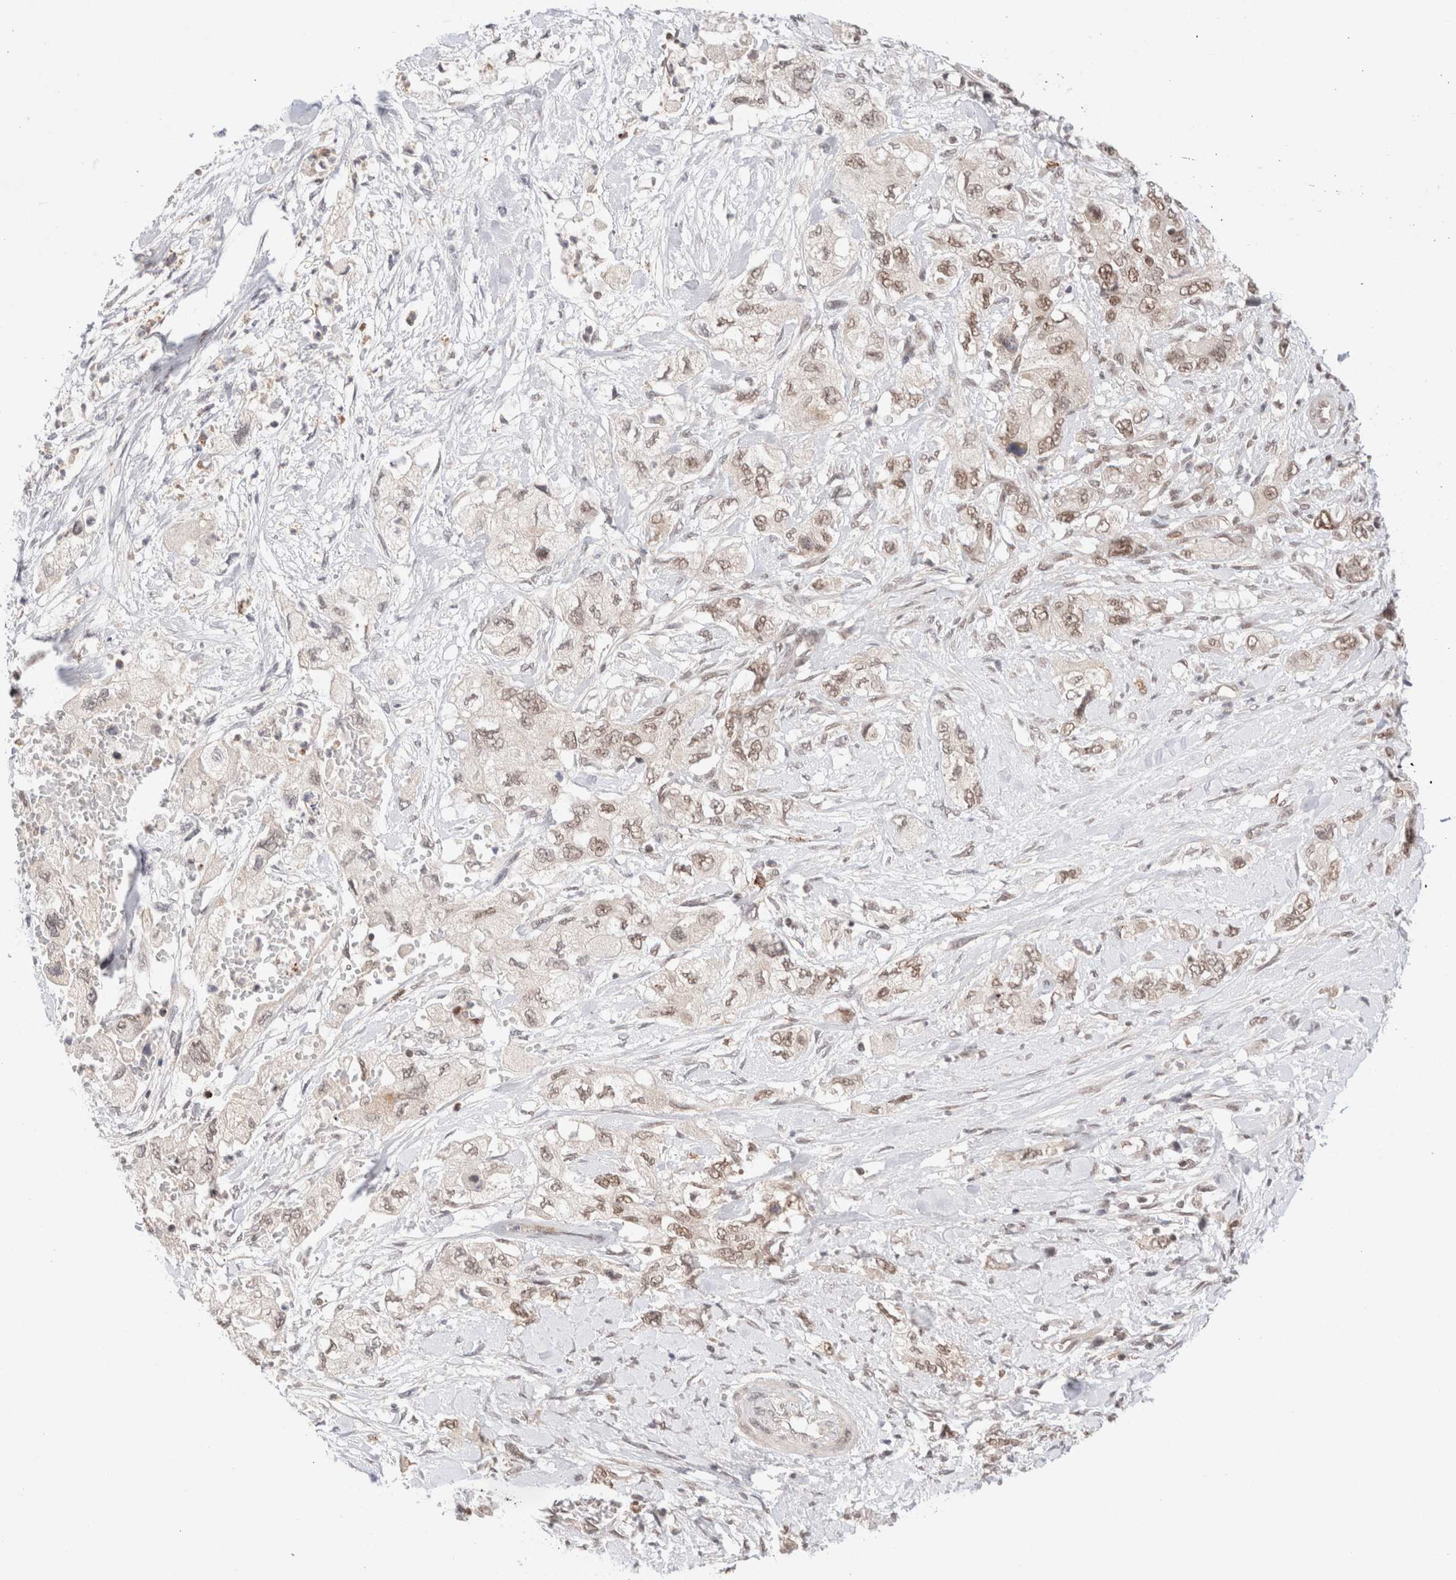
{"staining": {"intensity": "moderate", "quantity": ">75%", "location": "nuclear"}, "tissue": "pancreatic cancer", "cell_type": "Tumor cells", "image_type": "cancer", "snomed": [{"axis": "morphology", "description": "Adenocarcinoma, NOS"}, {"axis": "topography", "description": "Pancreas"}], "caption": "Tumor cells demonstrate medium levels of moderate nuclear expression in approximately >75% of cells in human adenocarcinoma (pancreatic).", "gene": "GATAD2A", "patient": {"sex": "female", "age": 73}}